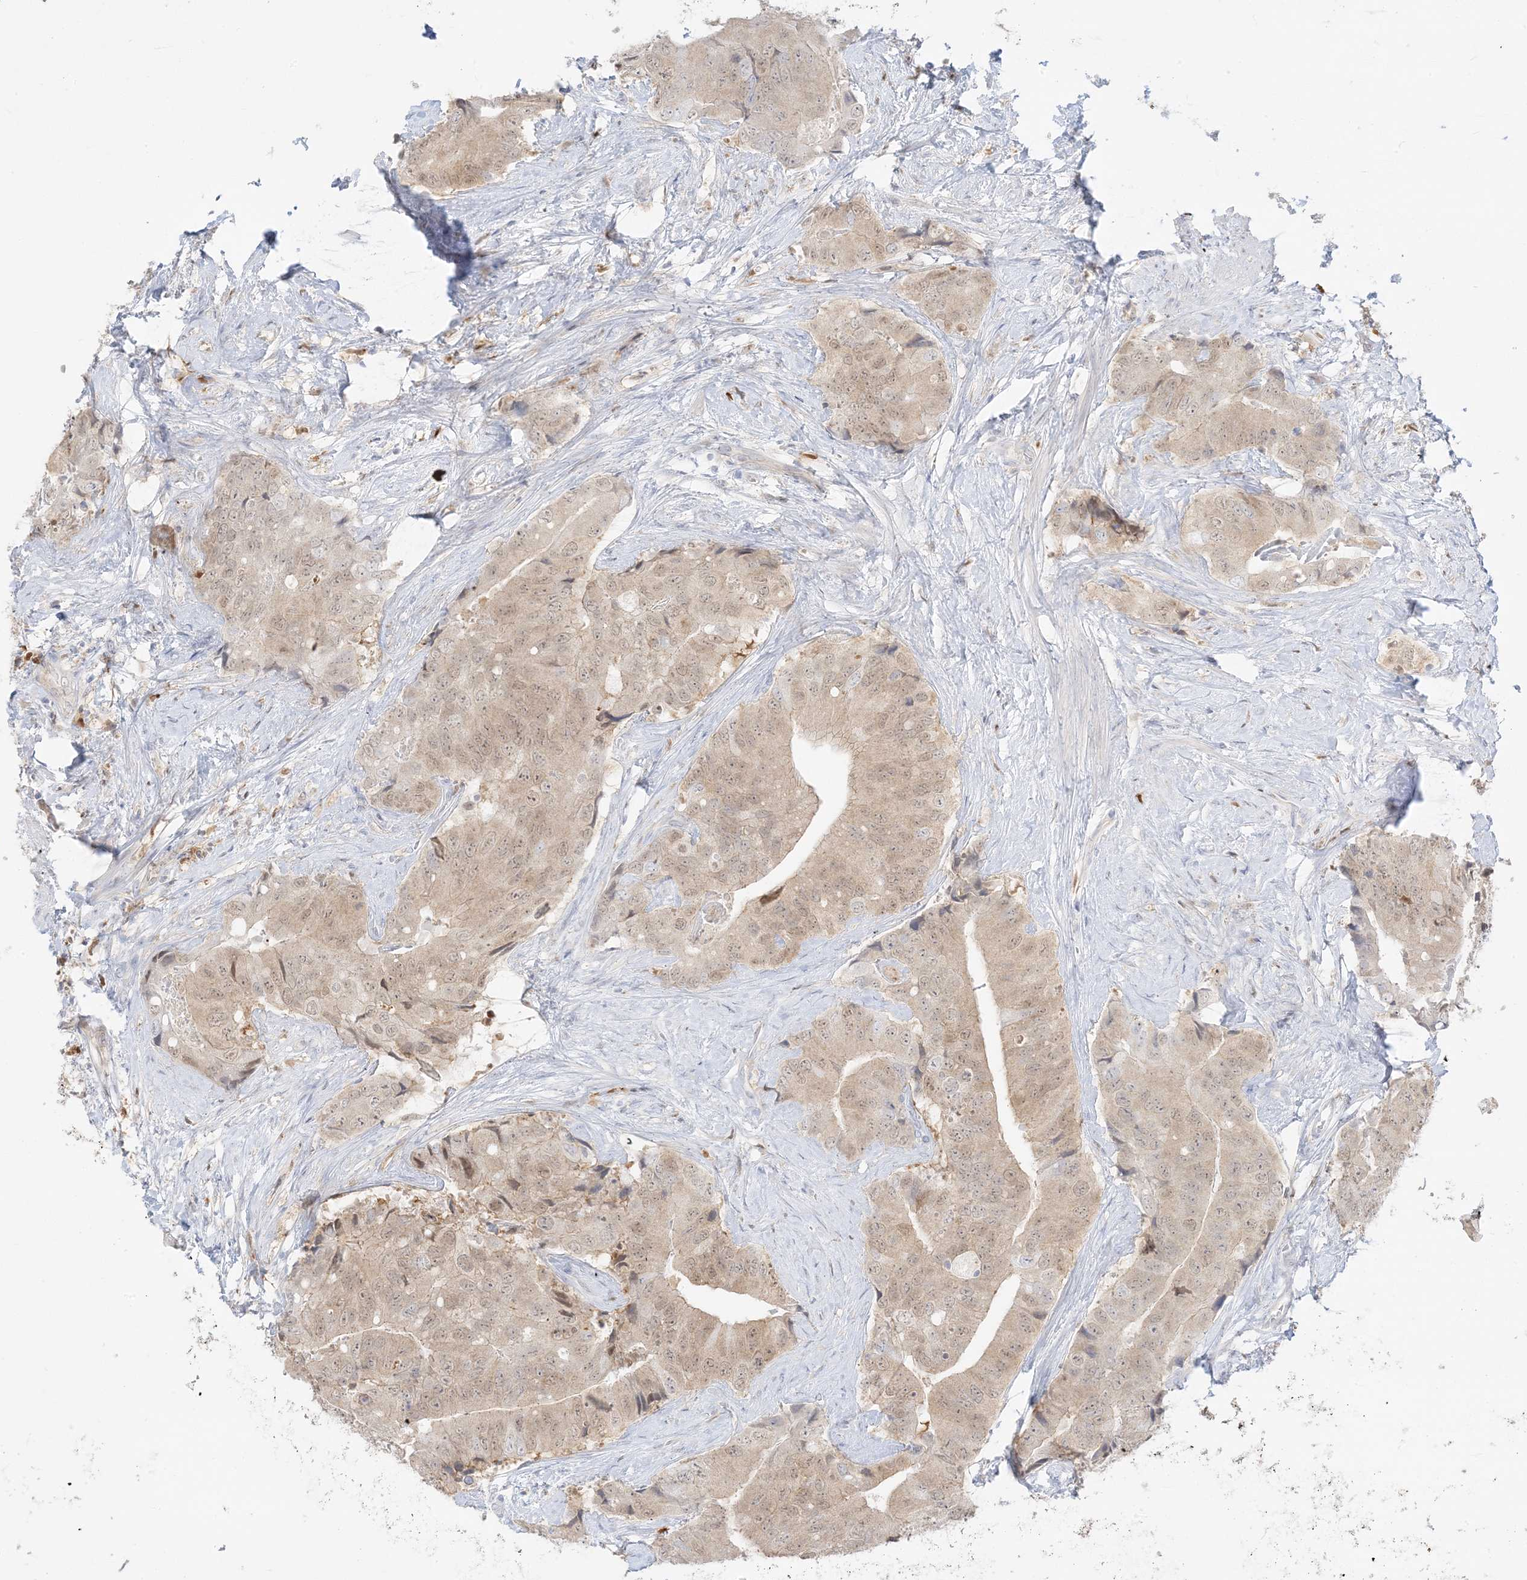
{"staining": {"intensity": "weak", "quantity": ">75%", "location": "cytoplasmic/membranous,nuclear"}, "tissue": "prostate cancer", "cell_type": "Tumor cells", "image_type": "cancer", "snomed": [{"axis": "morphology", "description": "Adenocarcinoma, High grade"}, {"axis": "topography", "description": "Prostate"}], "caption": "High-grade adenocarcinoma (prostate) tissue exhibits weak cytoplasmic/membranous and nuclear expression in about >75% of tumor cells", "gene": "GCA", "patient": {"sex": "male", "age": 70}}